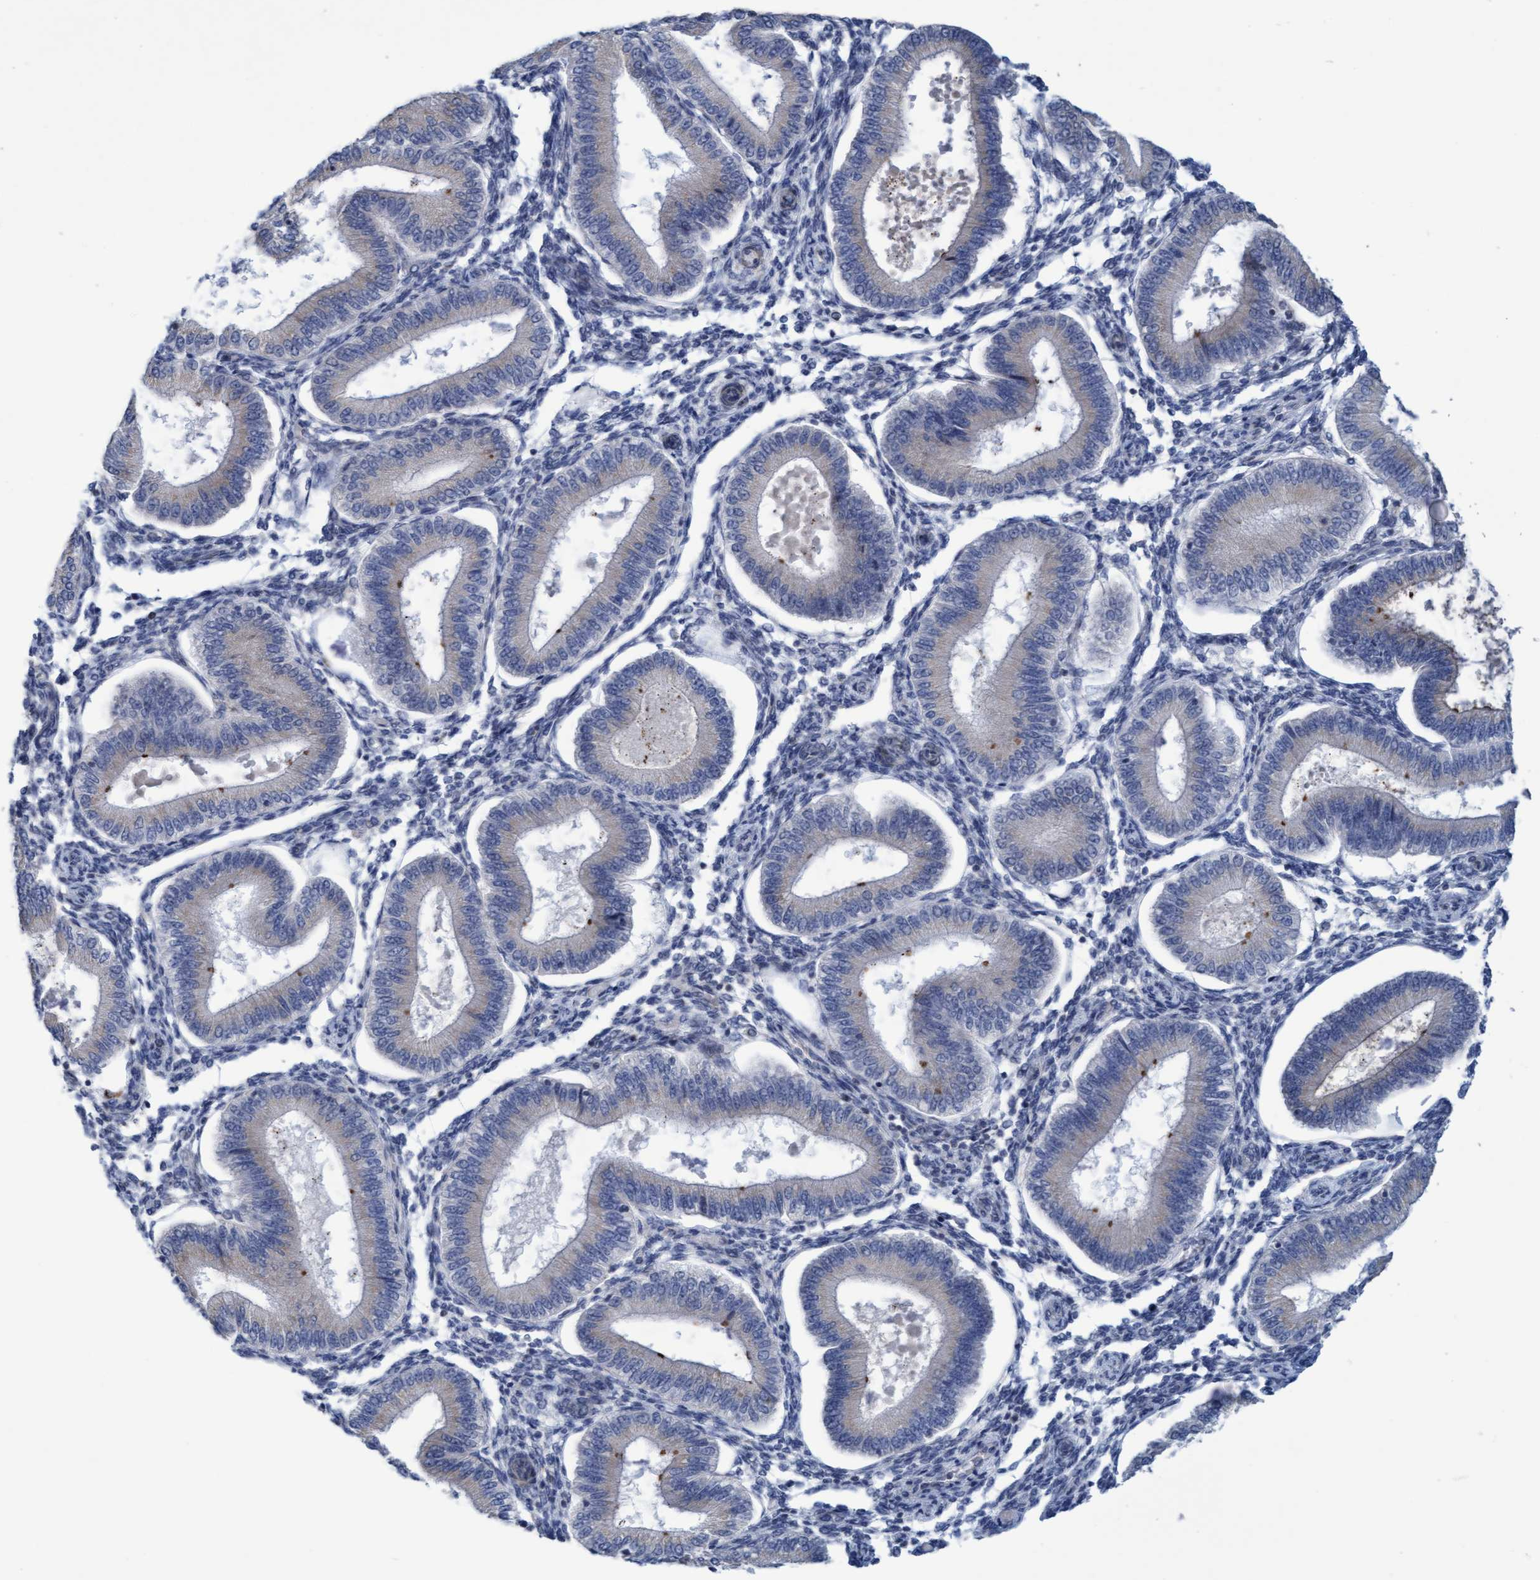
{"staining": {"intensity": "negative", "quantity": "none", "location": "none"}, "tissue": "endometrium", "cell_type": "Cells in endometrial stroma", "image_type": "normal", "snomed": [{"axis": "morphology", "description": "Normal tissue, NOS"}, {"axis": "topography", "description": "Endometrium"}], "caption": "The histopathology image exhibits no staining of cells in endometrial stroma in unremarkable endometrium. (Stains: DAB (3,3'-diaminobenzidine) immunohistochemistry with hematoxylin counter stain, Microscopy: brightfield microscopy at high magnification).", "gene": "SLC28A3", "patient": {"sex": "female", "age": 39}}